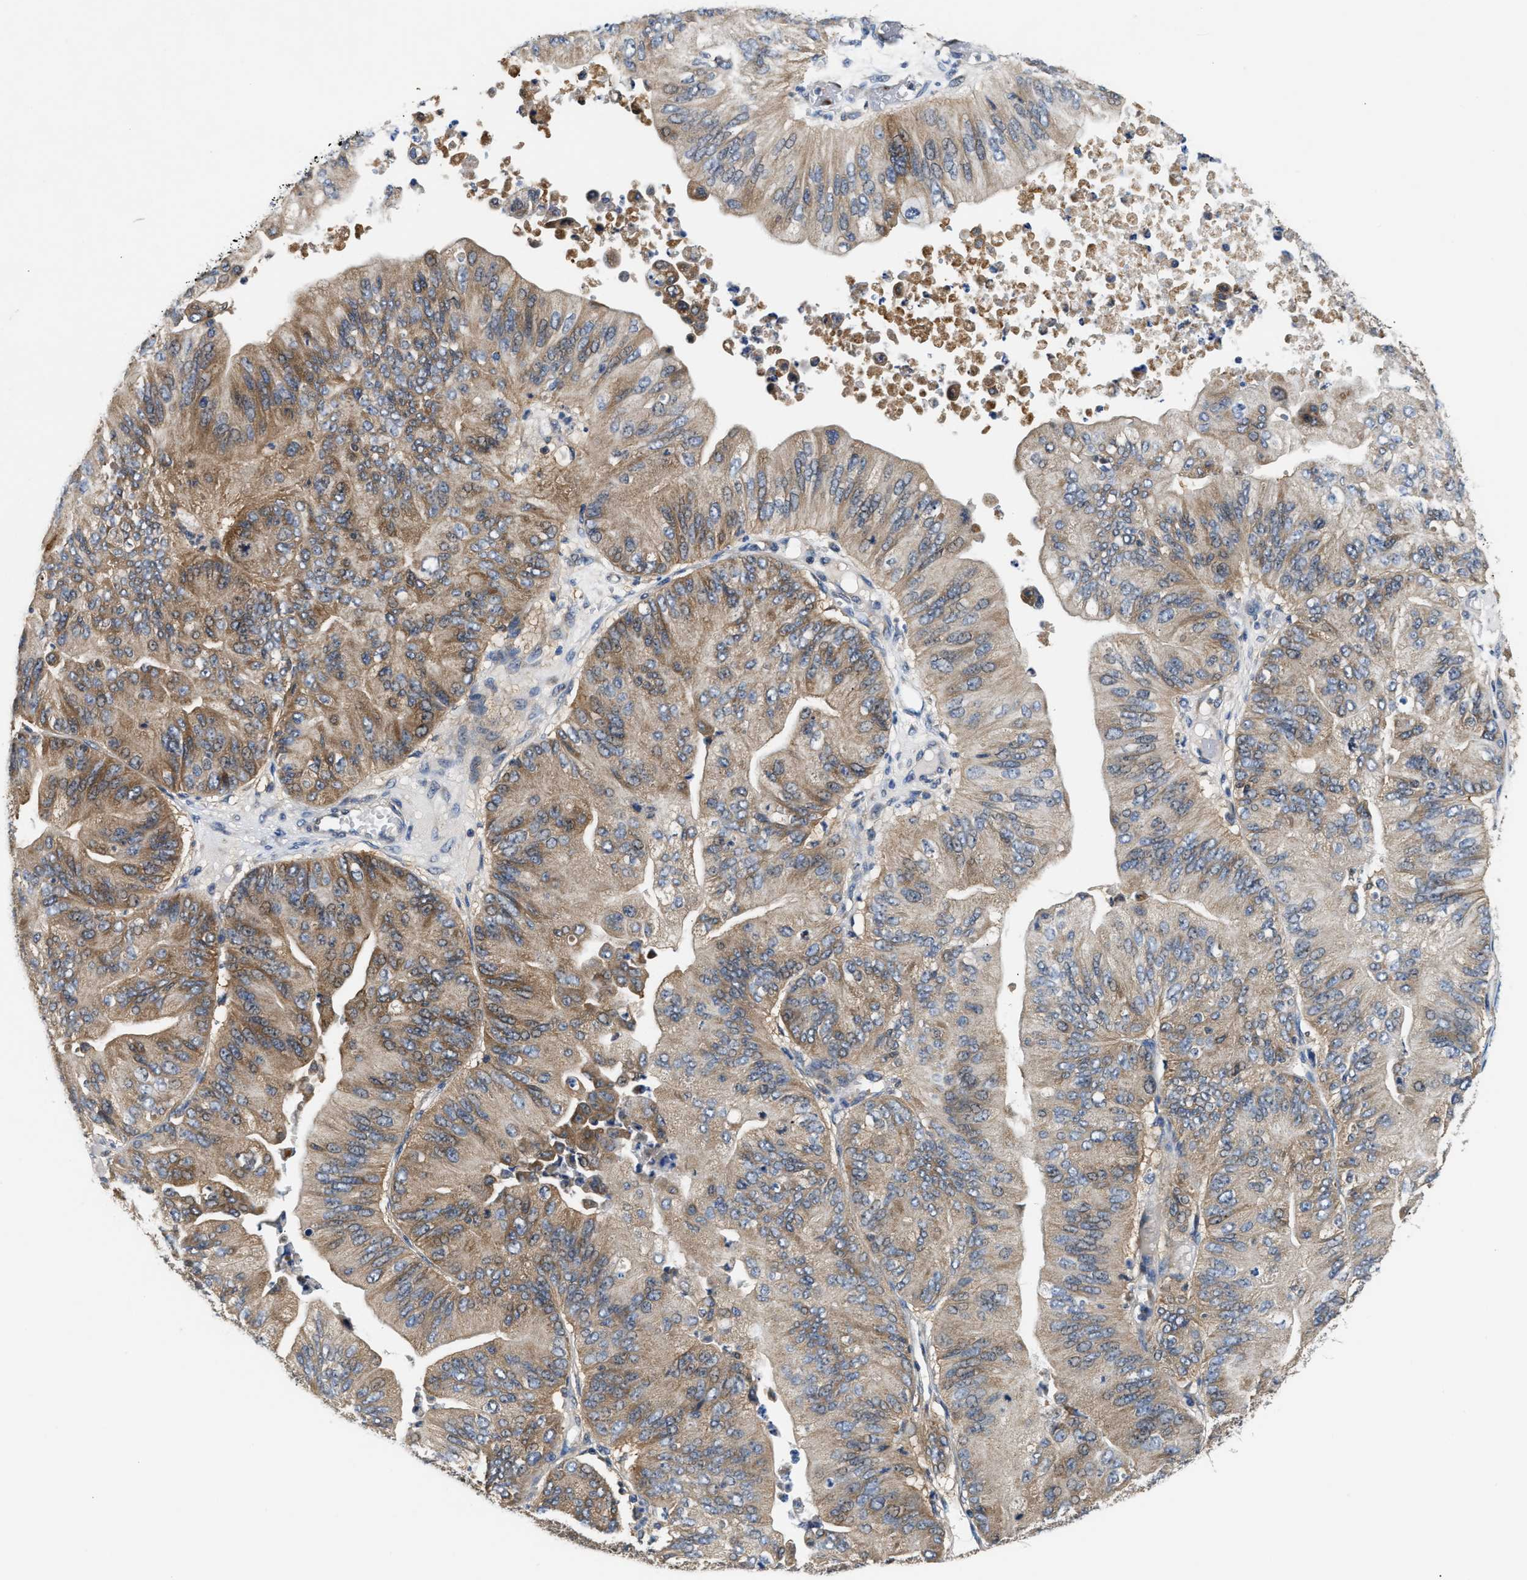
{"staining": {"intensity": "moderate", "quantity": "25%-75%", "location": "cytoplasmic/membranous"}, "tissue": "ovarian cancer", "cell_type": "Tumor cells", "image_type": "cancer", "snomed": [{"axis": "morphology", "description": "Cystadenocarcinoma, mucinous, NOS"}, {"axis": "topography", "description": "Ovary"}], "caption": "A photomicrograph showing moderate cytoplasmic/membranous positivity in about 25%-75% of tumor cells in ovarian cancer, as visualized by brown immunohistochemical staining.", "gene": "CCM2", "patient": {"sex": "female", "age": 61}}